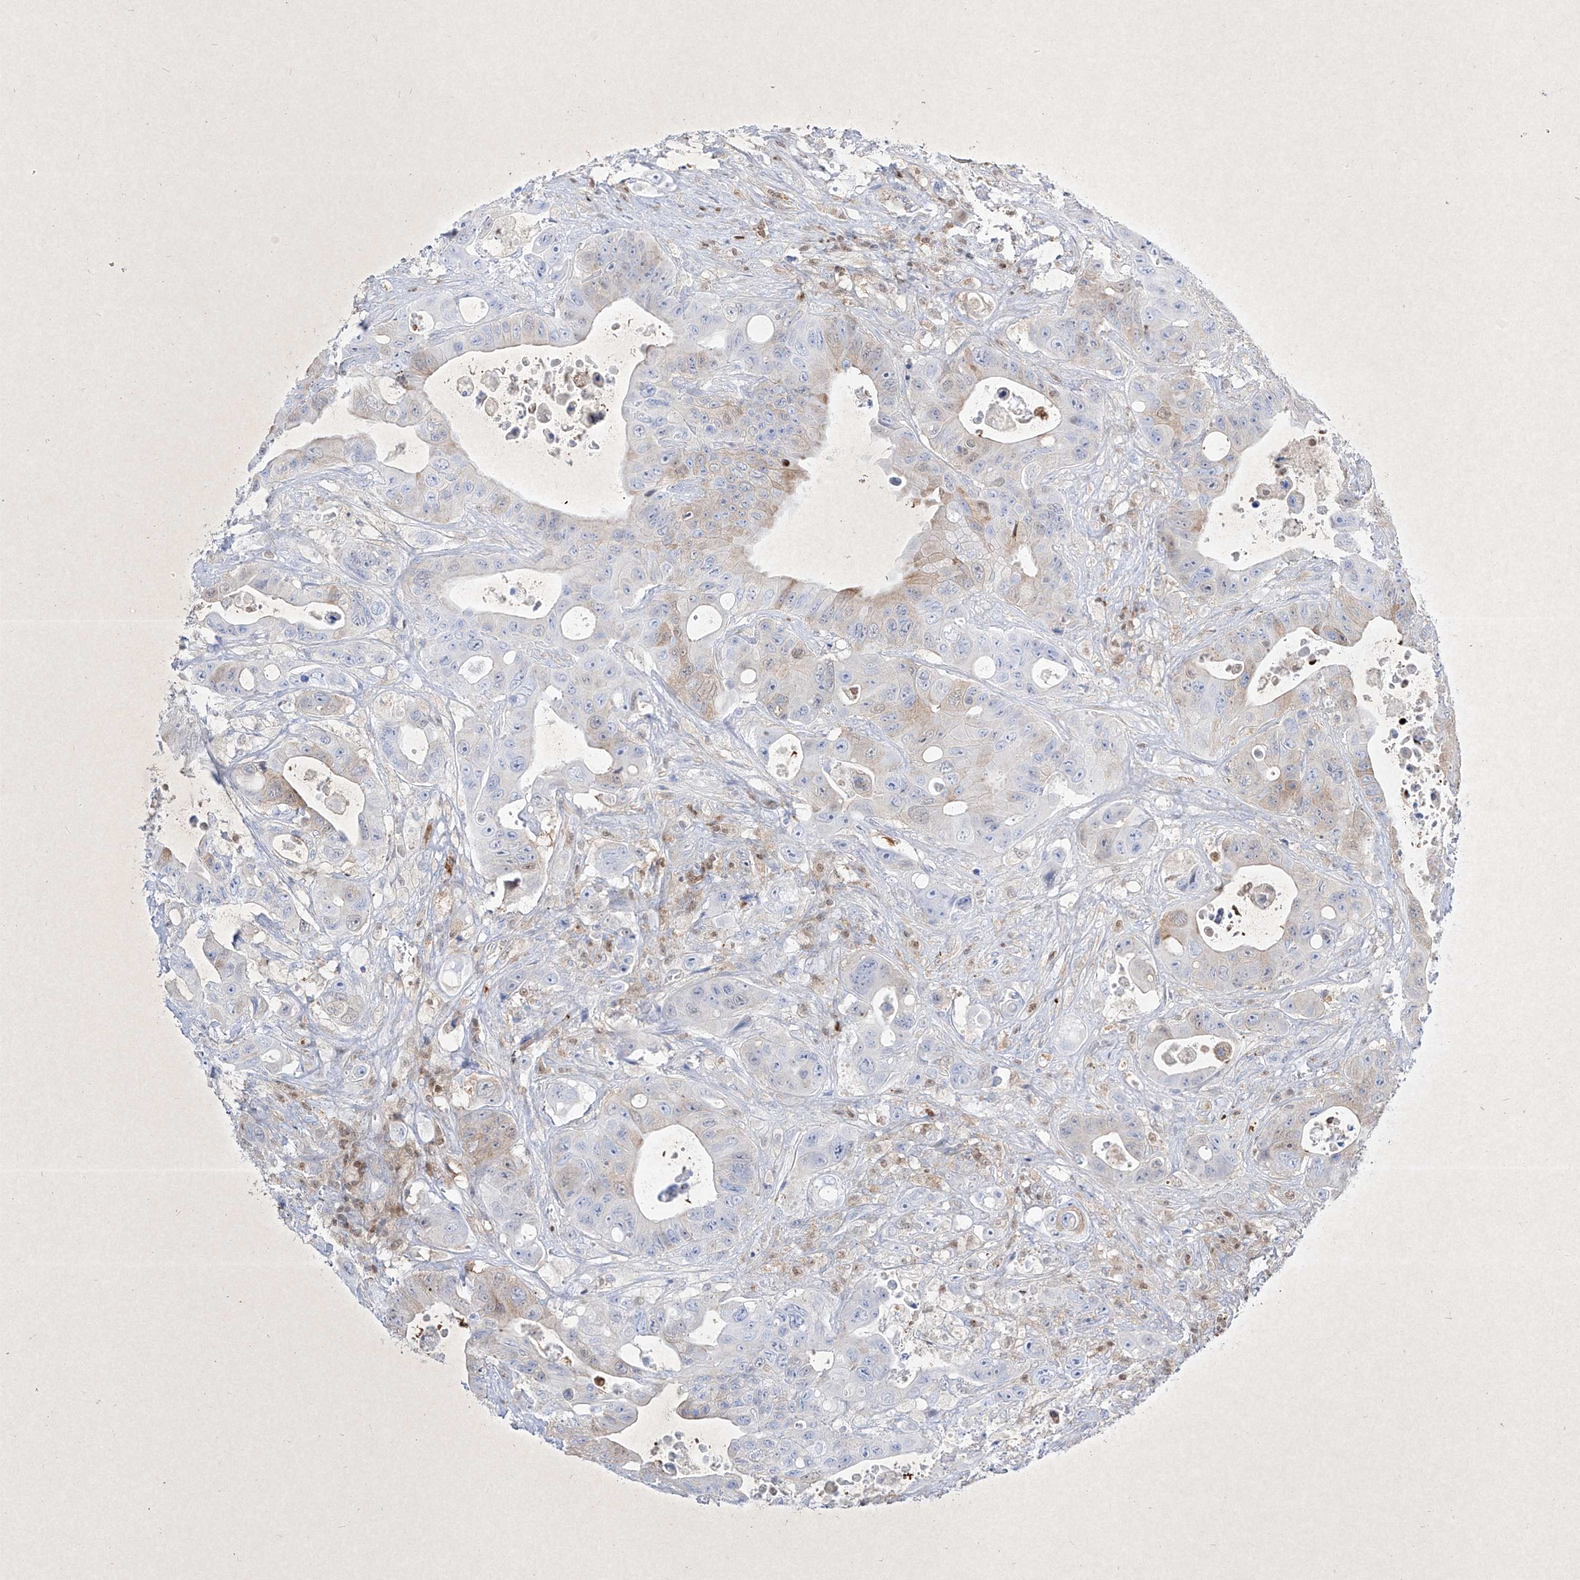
{"staining": {"intensity": "moderate", "quantity": "<25%", "location": "cytoplasmic/membranous,nuclear"}, "tissue": "colorectal cancer", "cell_type": "Tumor cells", "image_type": "cancer", "snomed": [{"axis": "morphology", "description": "Adenocarcinoma, NOS"}, {"axis": "topography", "description": "Colon"}], "caption": "Immunohistochemistry of adenocarcinoma (colorectal) exhibits low levels of moderate cytoplasmic/membranous and nuclear expression in about <25% of tumor cells. (DAB (3,3'-diaminobenzidine) IHC with brightfield microscopy, high magnification).", "gene": "PSMB10", "patient": {"sex": "female", "age": 46}}